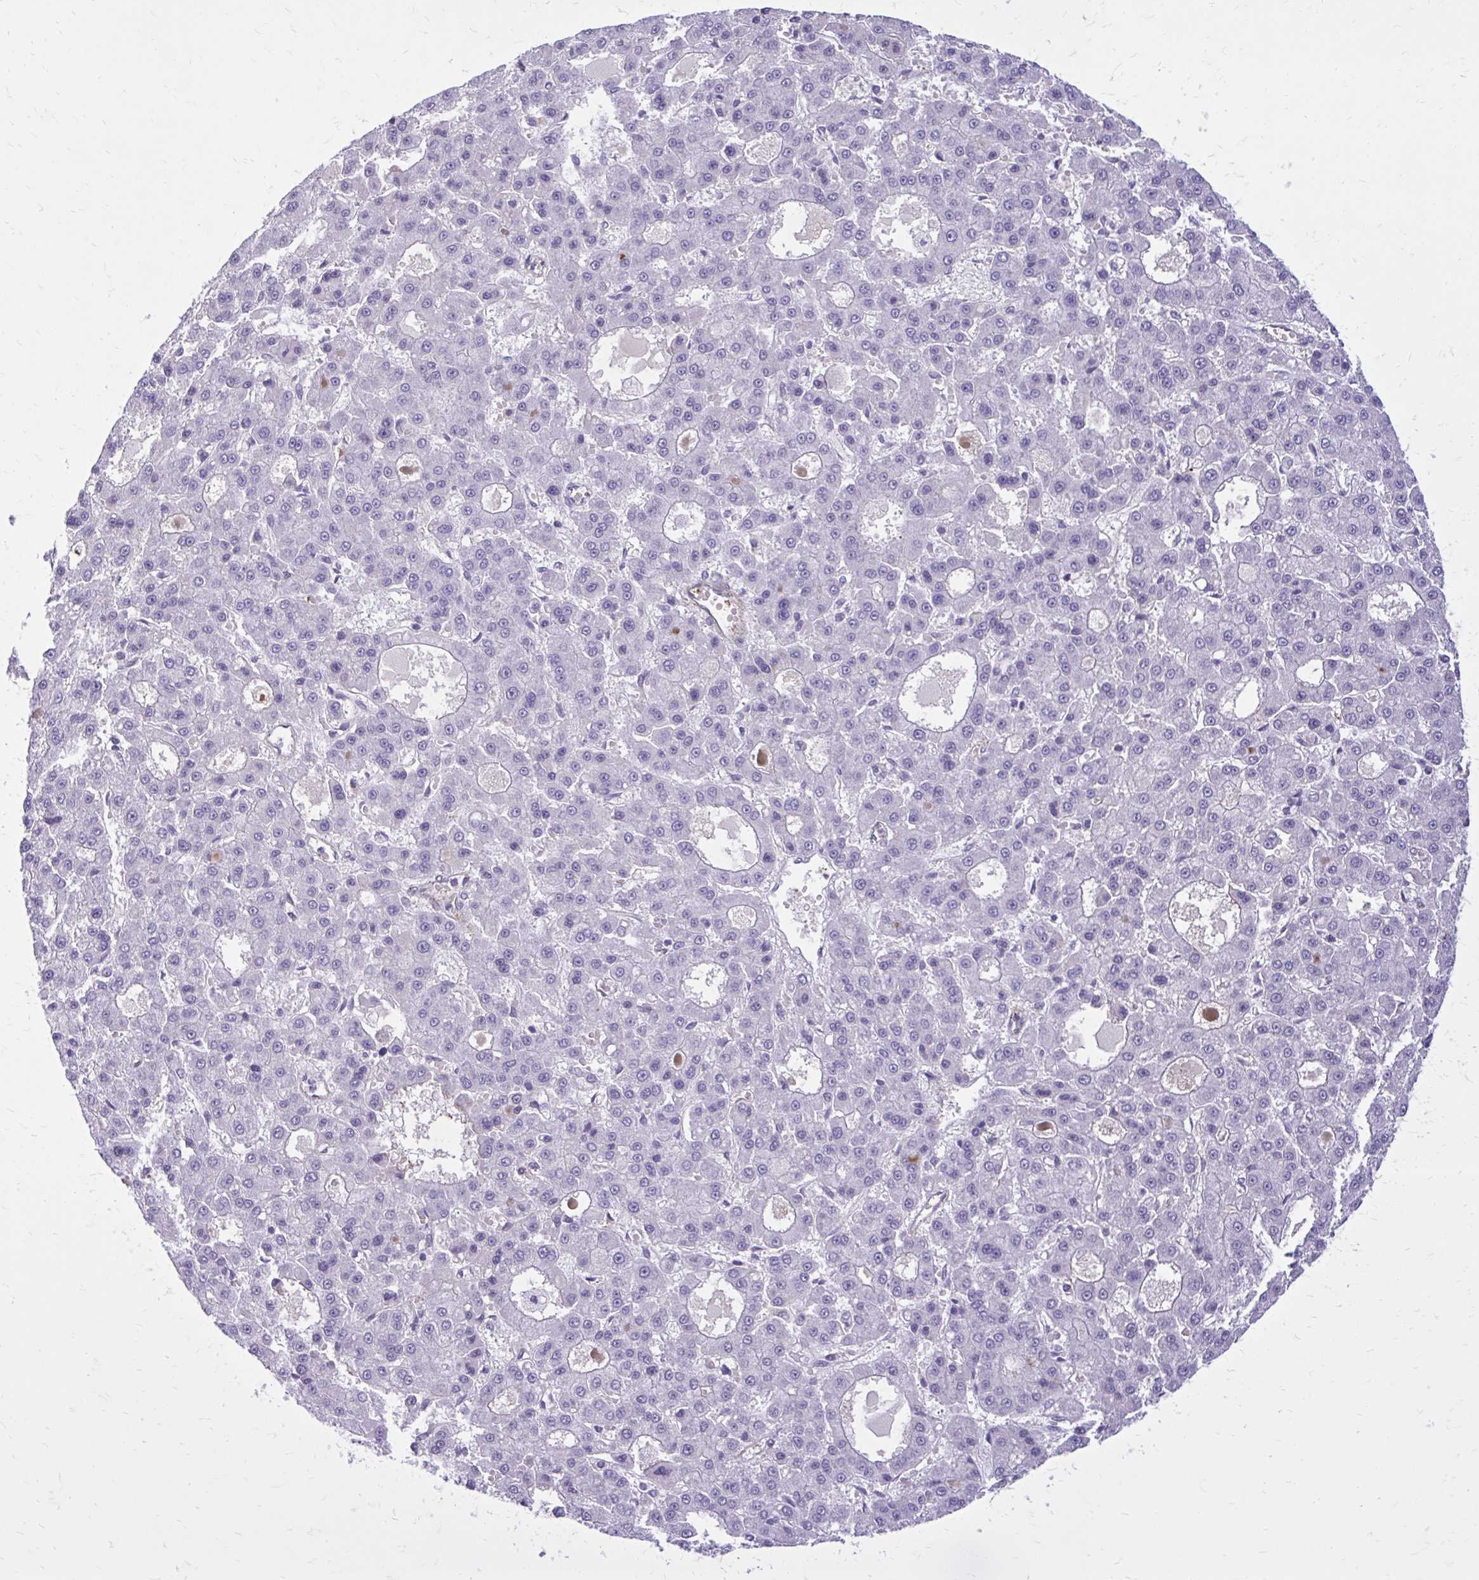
{"staining": {"intensity": "negative", "quantity": "none", "location": "none"}, "tissue": "liver cancer", "cell_type": "Tumor cells", "image_type": "cancer", "snomed": [{"axis": "morphology", "description": "Carcinoma, Hepatocellular, NOS"}, {"axis": "topography", "description": "Liver"}], "caption": "Tumor cells show no significant protein staining in liver cancer (hepatocellular carcinoma).", "gene": "BEND5", "patient": {"sex": "male", "age": 70}}